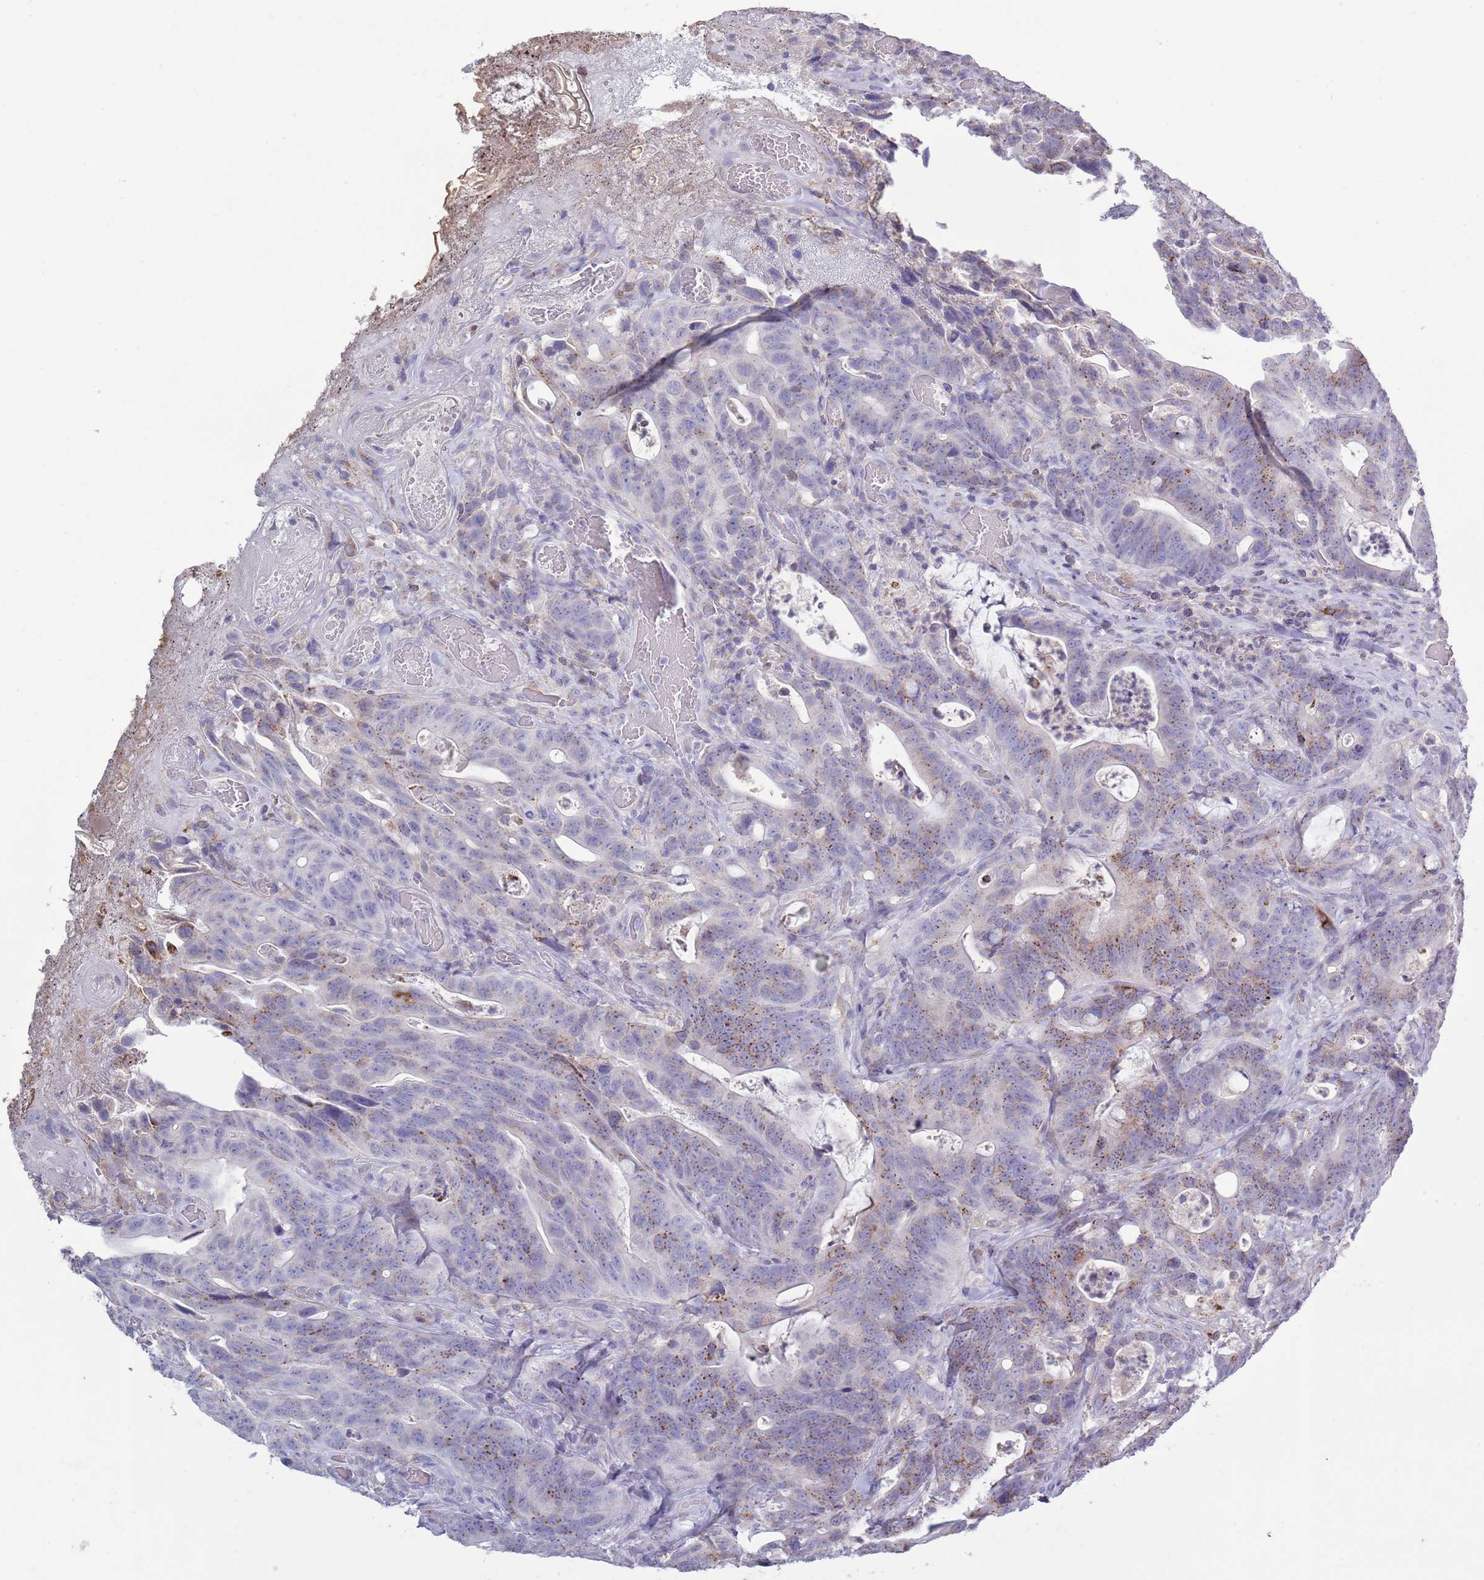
{"staining": {"intensity": "moderate", "quantity": "25%-75%", "location": "cytoplasmic/membranous"}, "tissue": "colorectal cancer", "cell_type": "Tumor cells", "image_type": "cancer", "snomed": [{"axis": "morphology", "description": "Adenocarcinoma, NOS"}, {"axis": "topography", "description": "Colon"}], "caption": "Brown immunohistochemical staining in colorectal cancer exhibits moderate cytoplasmic/membranous positivity in about 25%-75% of tumor cells.", "gene": "ACSBG1", "patient": {"sex": "female", "age": 82}}